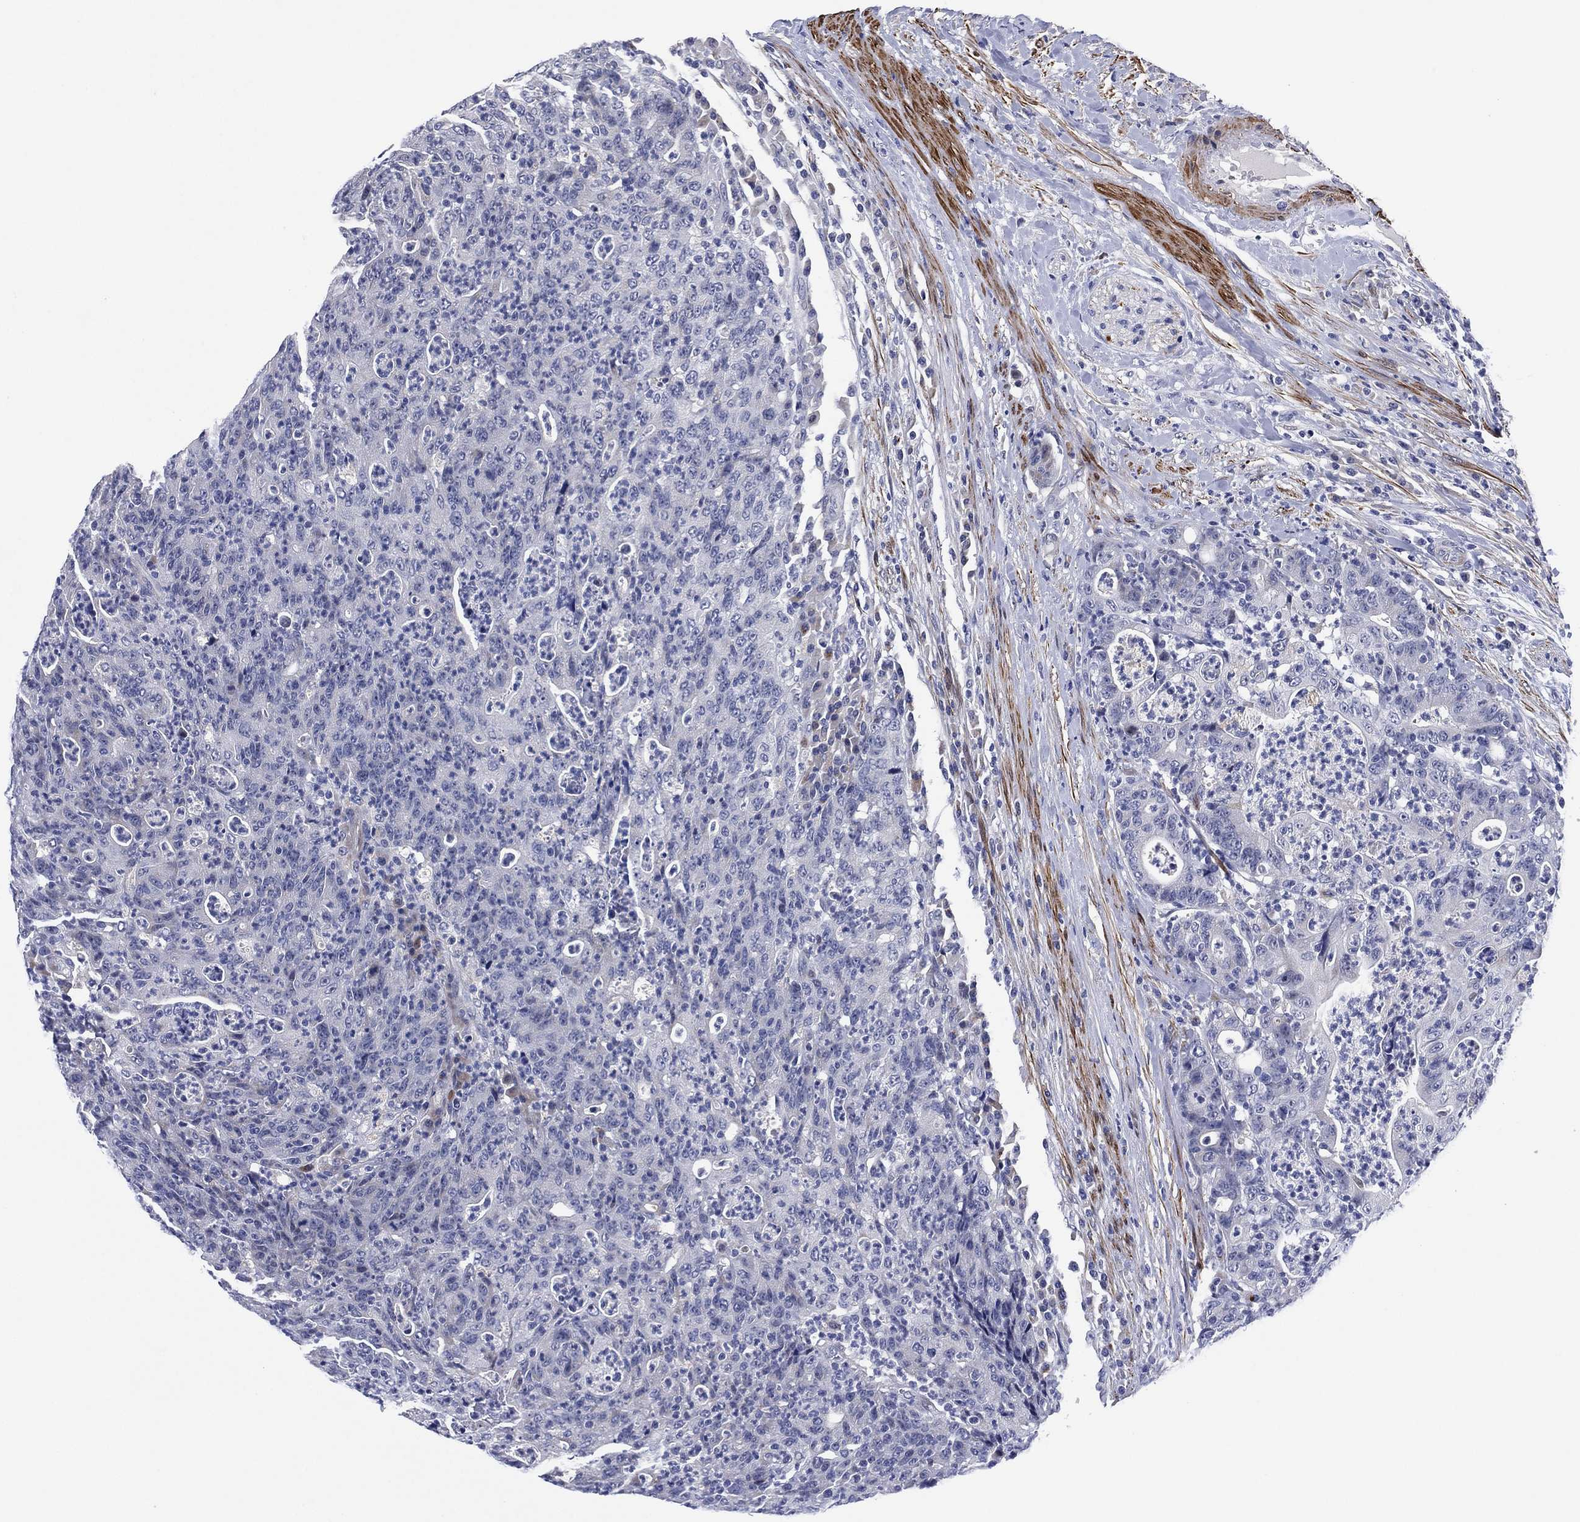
{"staining": {"intensity": "negative", "quantity": "none", "location": "none"}, "tissue": "colorectal cancer", "cell_type": "Tumor cells", "image_type": "cancer", "snomed": [{"axis": "morphology", "description": "Adenocarcinoma, NOS"}, {"axis": "topography", "description": "Colon"}], "caption": "A photomicrograph of human colorectal cancer (adenocarcinoma) is negative for staining in tumor cells.", "gene": "CLIP3", "patient": {"sex": "male", "age": 70}}